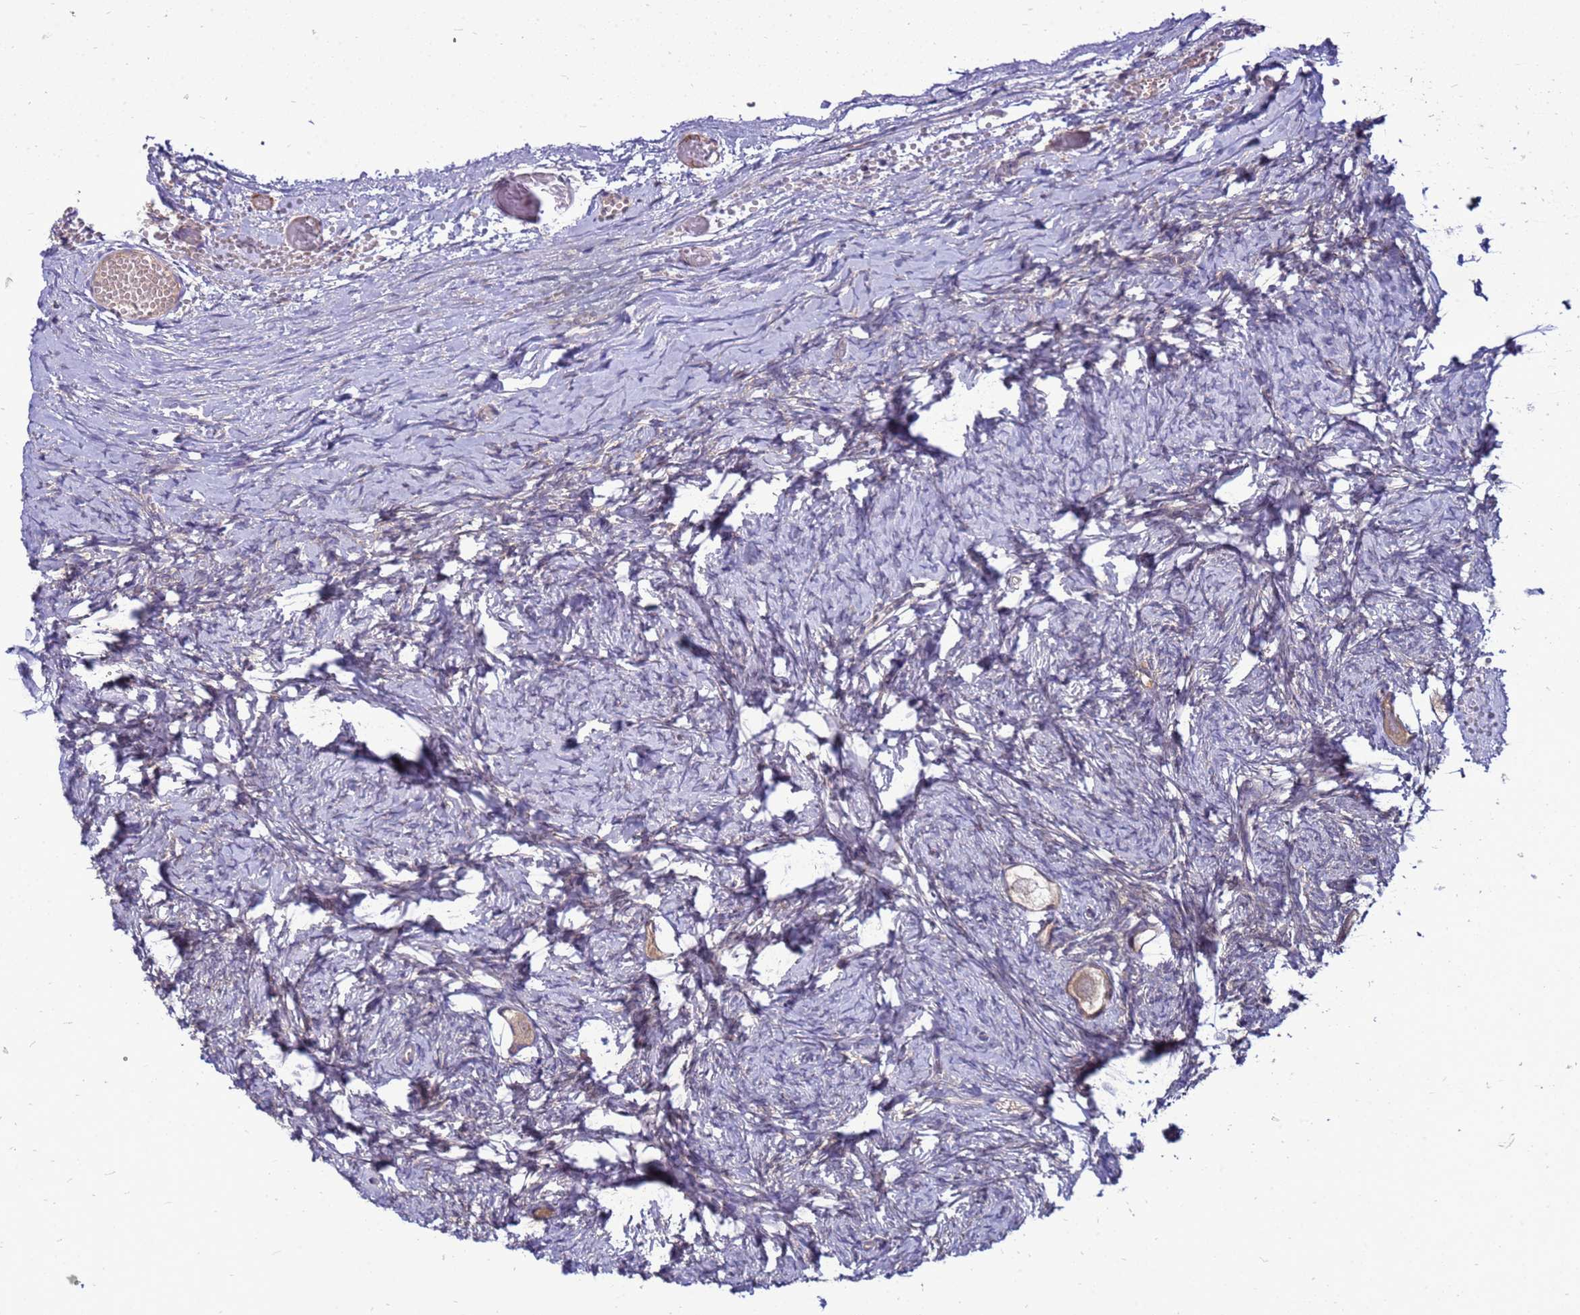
{"staining": {"intensity": "weak", "quantity": ">75%", "location": "cytoplasmic/membranous"}, "tissue": "ovary", "cell_type": "Follicle cells", "image_type": "normal", "snomed": [{"axis": "morphology", "description": "Normal tissue, NOS"}, {"axis": "topography", "description": "Ovary"}], "caption": "This is a histology image of IHC staining of unremarkable ovary, which shows weak staining in the cytoplasmic/membranous of follicle cells.", "gene": "ENOPH1", "patient": {"sex": "female", "age": 27}}